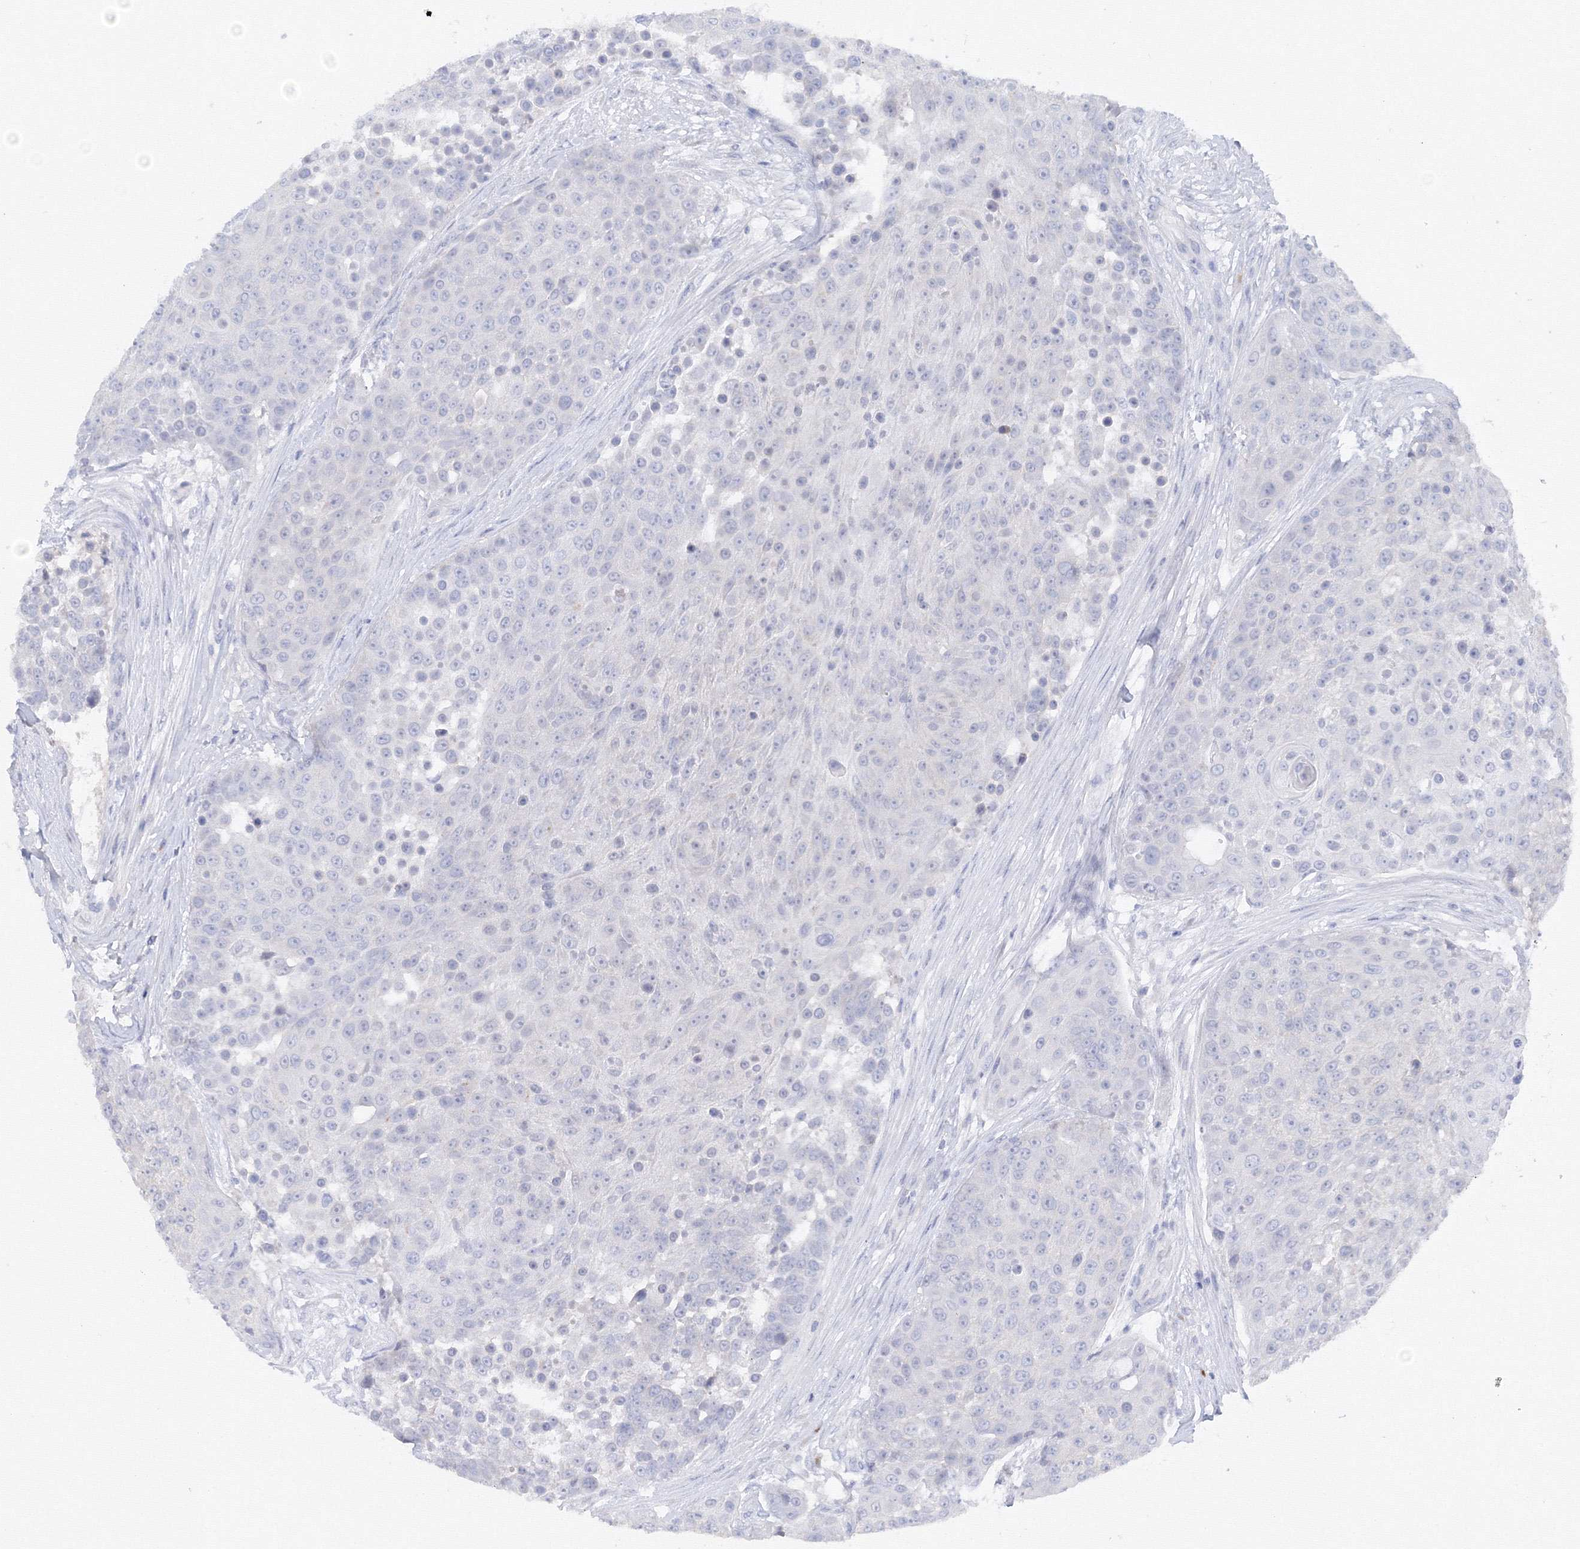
{"staining": {"intensity": "negative", "quantity": "none", "location": "none"}, "tissue": "urothelial cancer", "cell_type": "Tumor cells", "image_type": "cancer", "snomed": [{"axis": "morphology", "description": "Urothelial carcinoma, High grade"}, {"axis": "topography", "description": "Urinary bladder"}], "caption": "A histopathology image of urothelial cancer stained for a protein reveals no brown staining in tumor cells.", "gene": "TAMM41", "patient": {"sex": "female", "age": 63}}